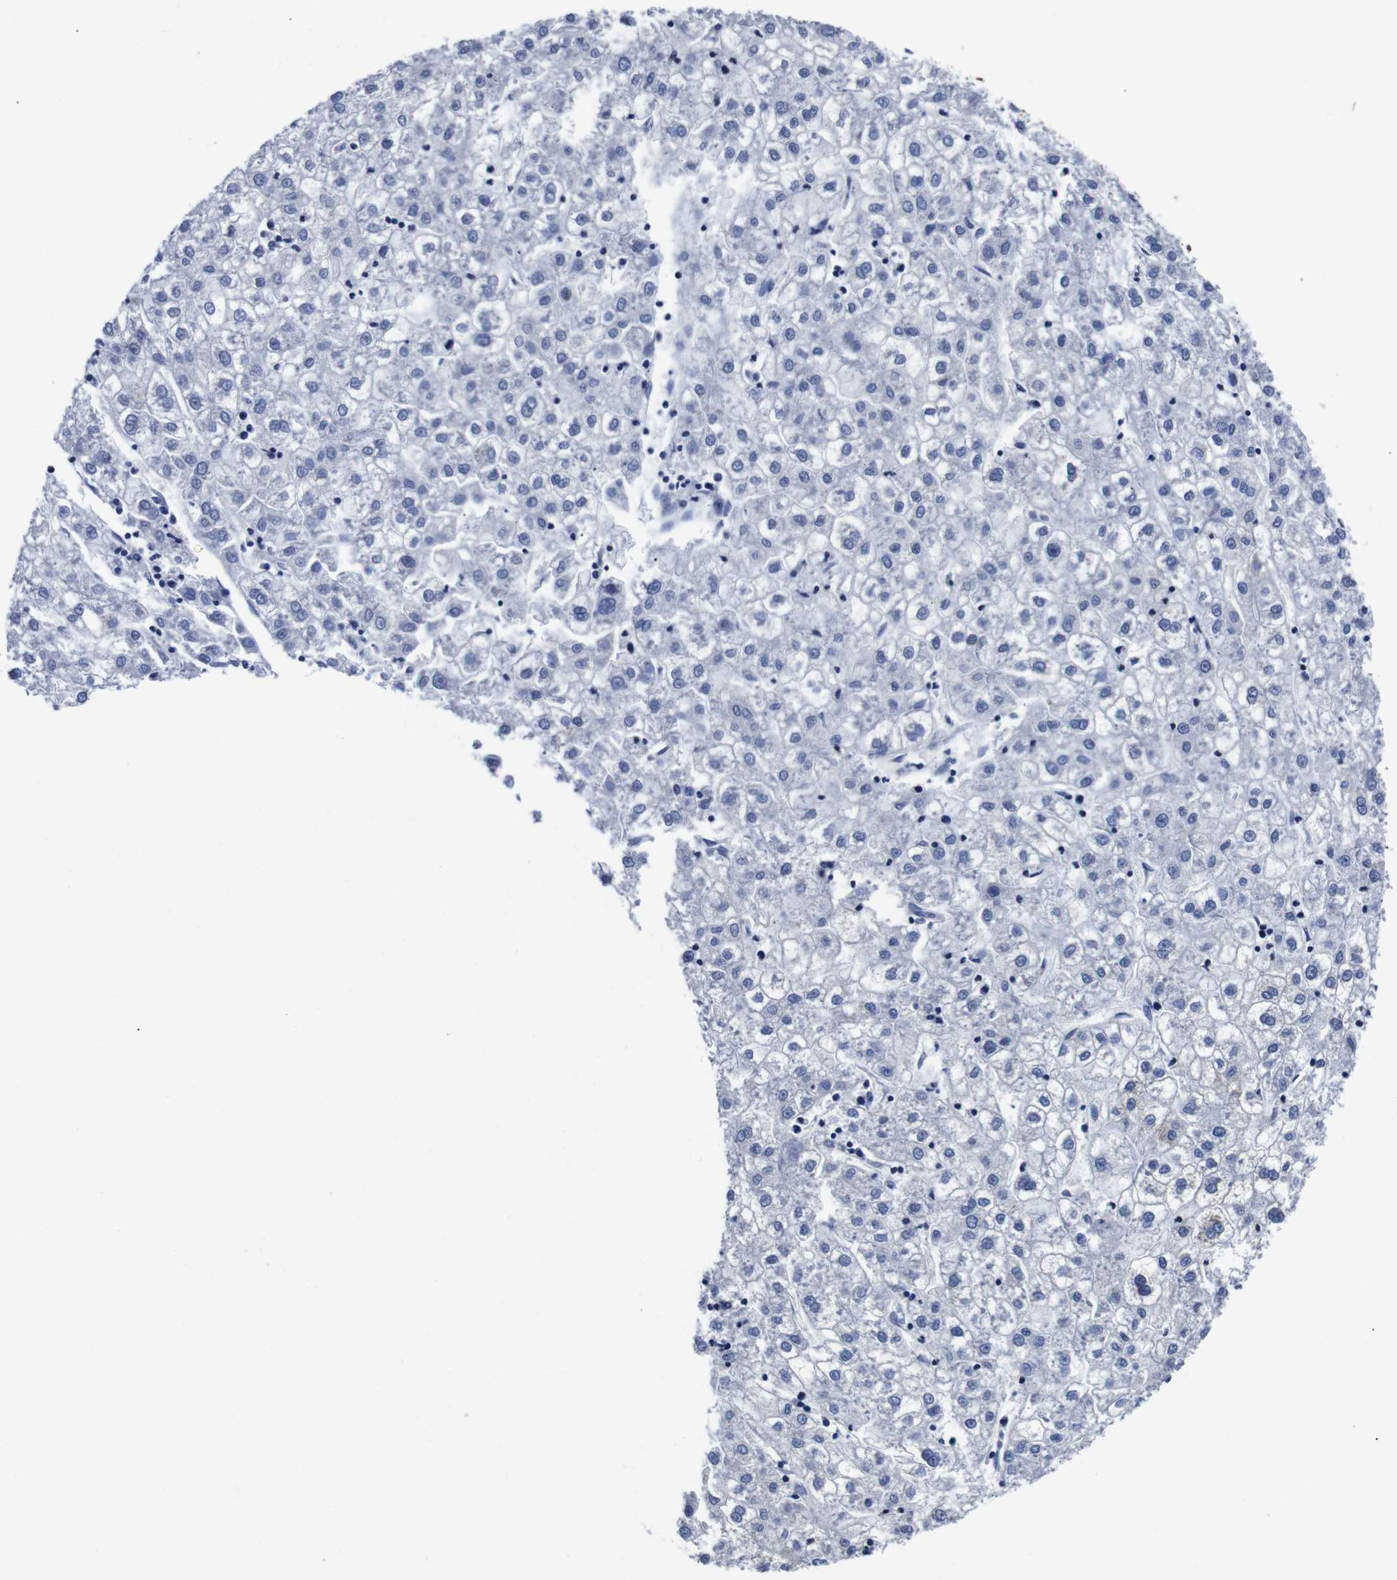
{"staining": {"intensity": "negative", "quantity": "none", "location": "none"}, "tissue": "liver cancer", "cell_type": "Tumor cells", "image_type": "cancer", "snomed": [{"axis": "morphology", "description": "Carcinoma, Hepatocellular, NOS"}, {"axis": "topography", "description": "Liver"}], "caption": "Tumor cells are negative for protein expression in human liver cancer.", "gene": "FKBP9", "patient": {"sex": "male", "age": 72}}